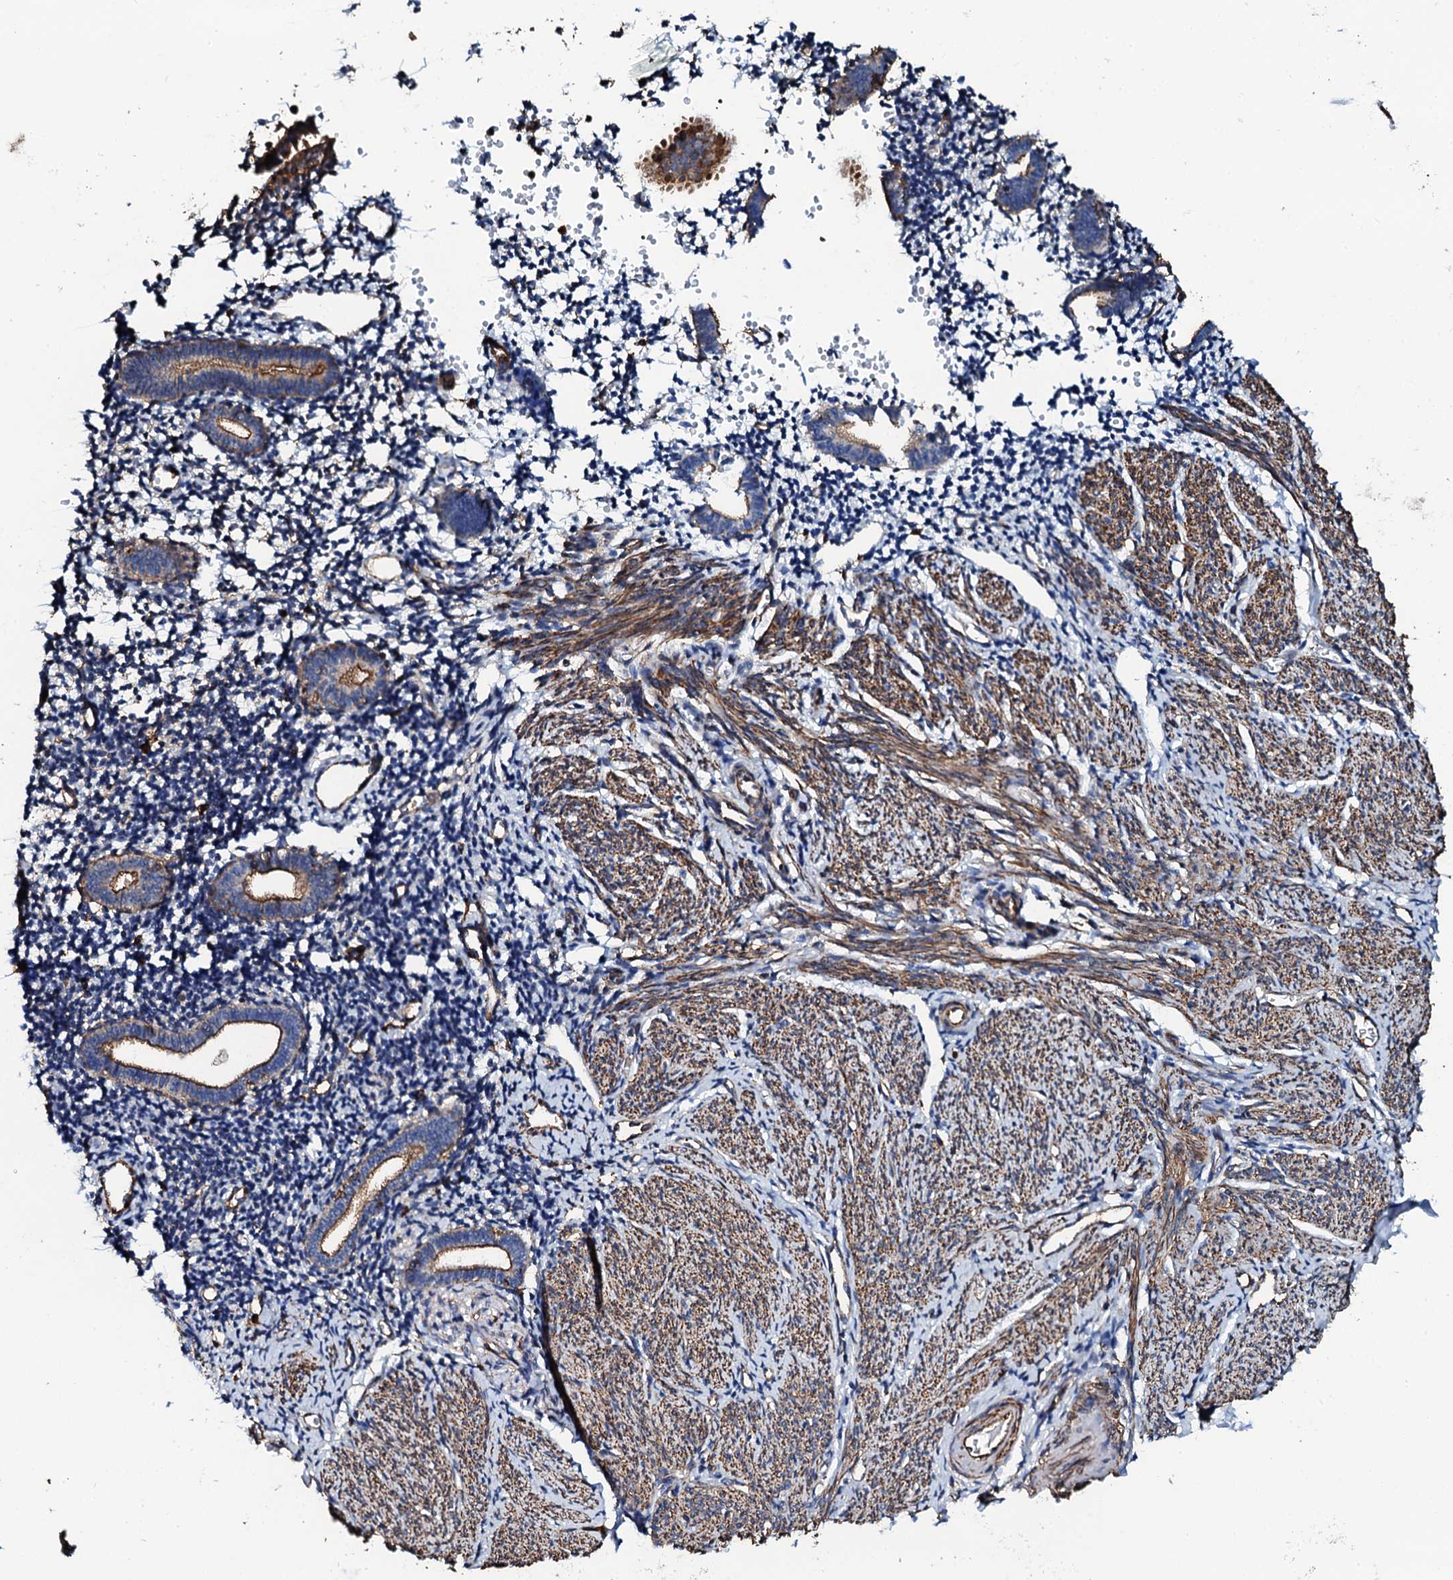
{"staining": {"intensity": "moderate", "quantity": "<25%", "location": "cytoplasmic/membranous"}, "tissue": "endometrium", "cell_type": "Cells in endometrial stroma", "image_type": "normal", "snomed": [{"axis": "morphology", "description": "Normal tissue, NOS"}, {"axis": "topography", "description": "Endometrium"}], "caption": "IHC (DAB) staining of normal endometrium demonstrates moderate cytoplasmic/membranous protein positivity in about <25% of cells in endometrial stroma. The protein of interest is stained brown, and the nuclei are stained in blue (DAB IHC with brightfield microscopy, high magnification).", "gene": "INTS10", "patient": {"sex": "female", "age": 56}}